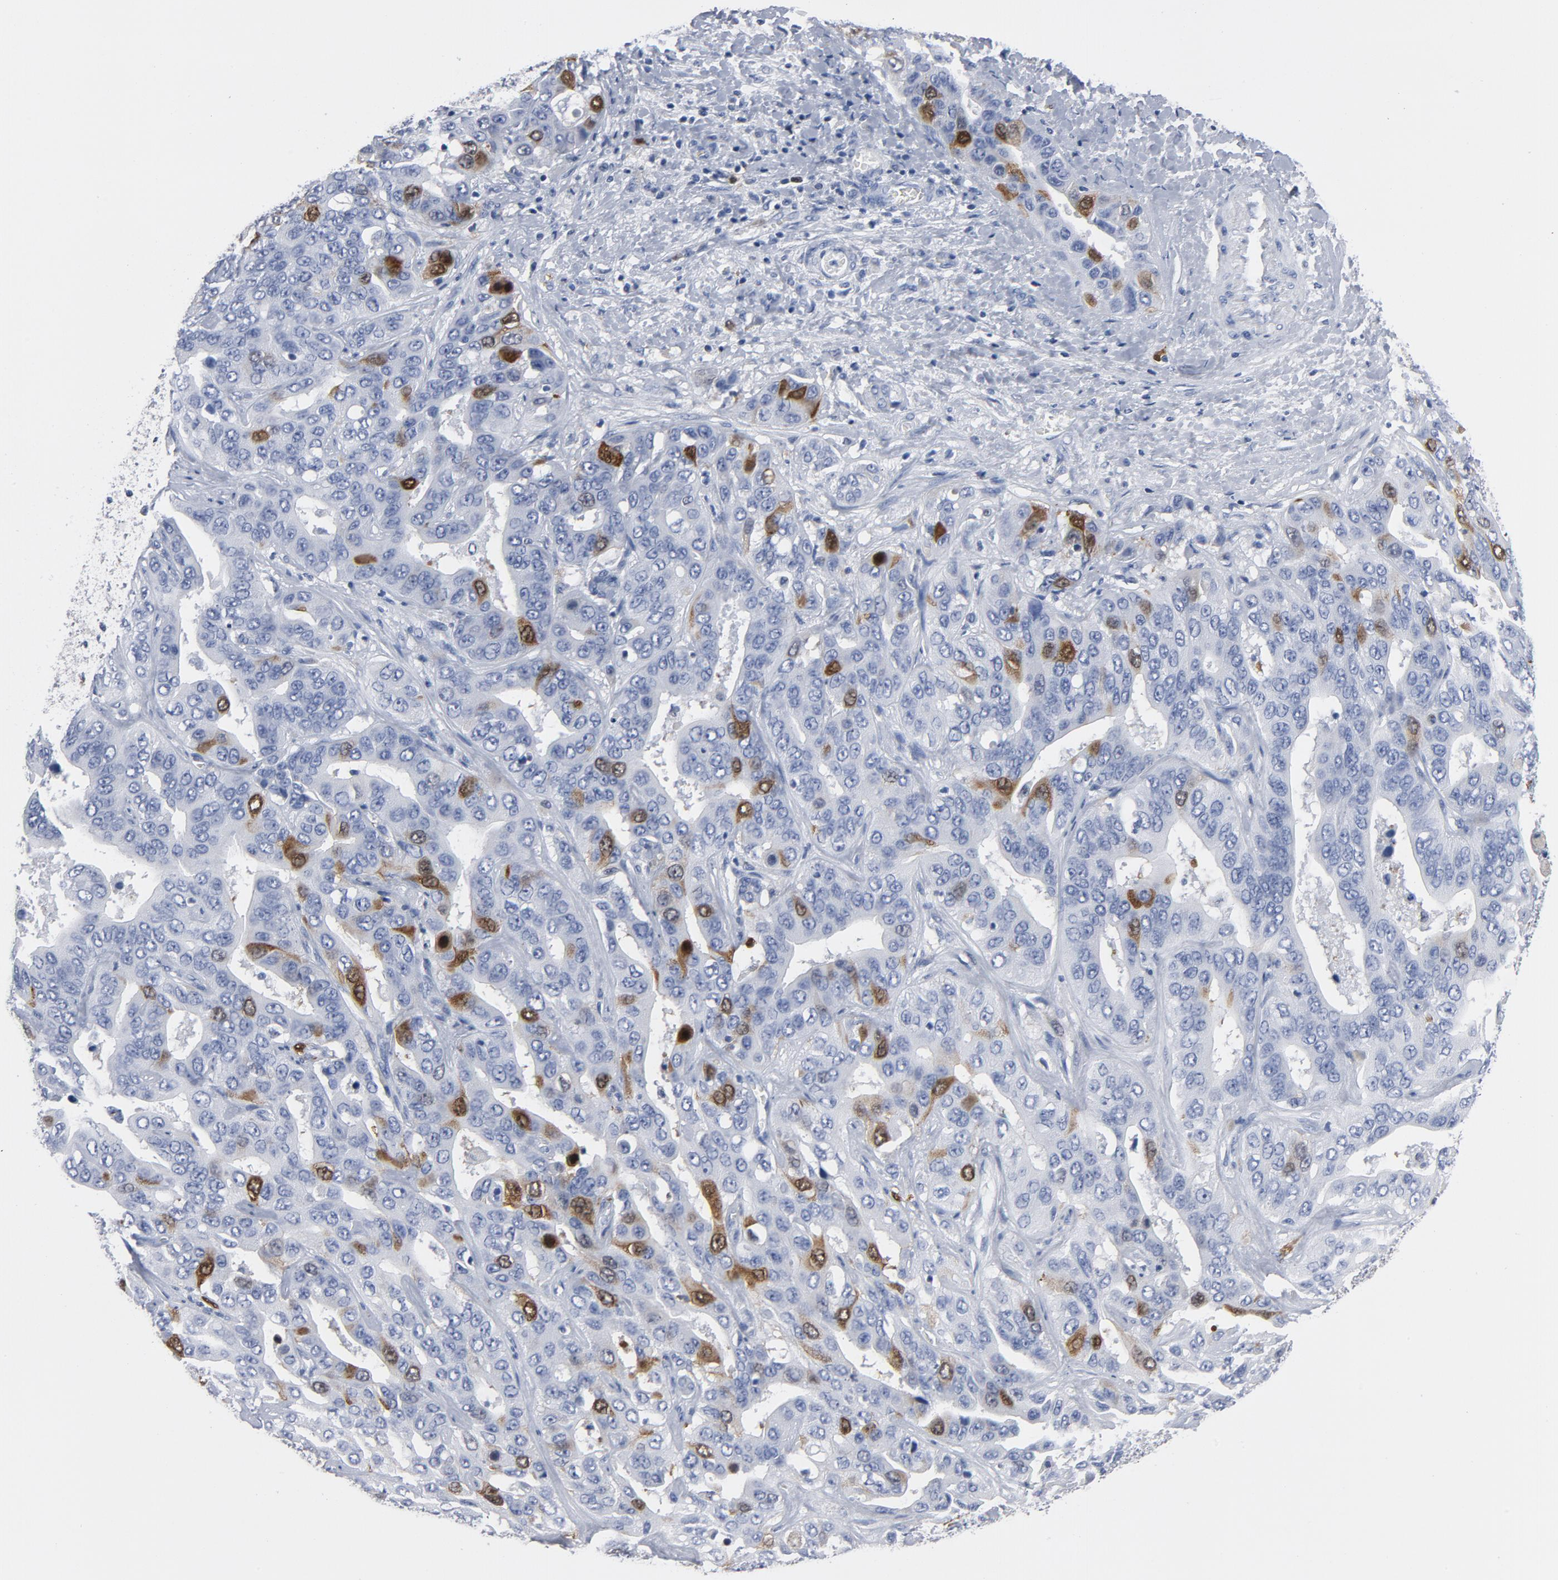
{"staining": {"intensity": "moderate", "quantity": "<25%", "location": "cytoplasmic/membranous,nuclear"}, "tissue": "liver cancer", "cell_type": "Tumor cells", "image_type": "cancer", "snomed": [{"axis": "morphology", "description": "Cholangiocarcinoma"}, {"axis": "topography", "description": "Liver"}], "caption": "The photomicrograph reveals staining of liver cancer, revealing moderate cytoplasmic/membranous and nuclear protein staining (brown color) within tumor cells. The staining was performed using DAB to visualize the protein expression in brown, while the nuclei were stained in blue with hematoxylin (Magnification: 20x).", "gene": "CDC20", "patient": {"sex": "female", "age": 52}}